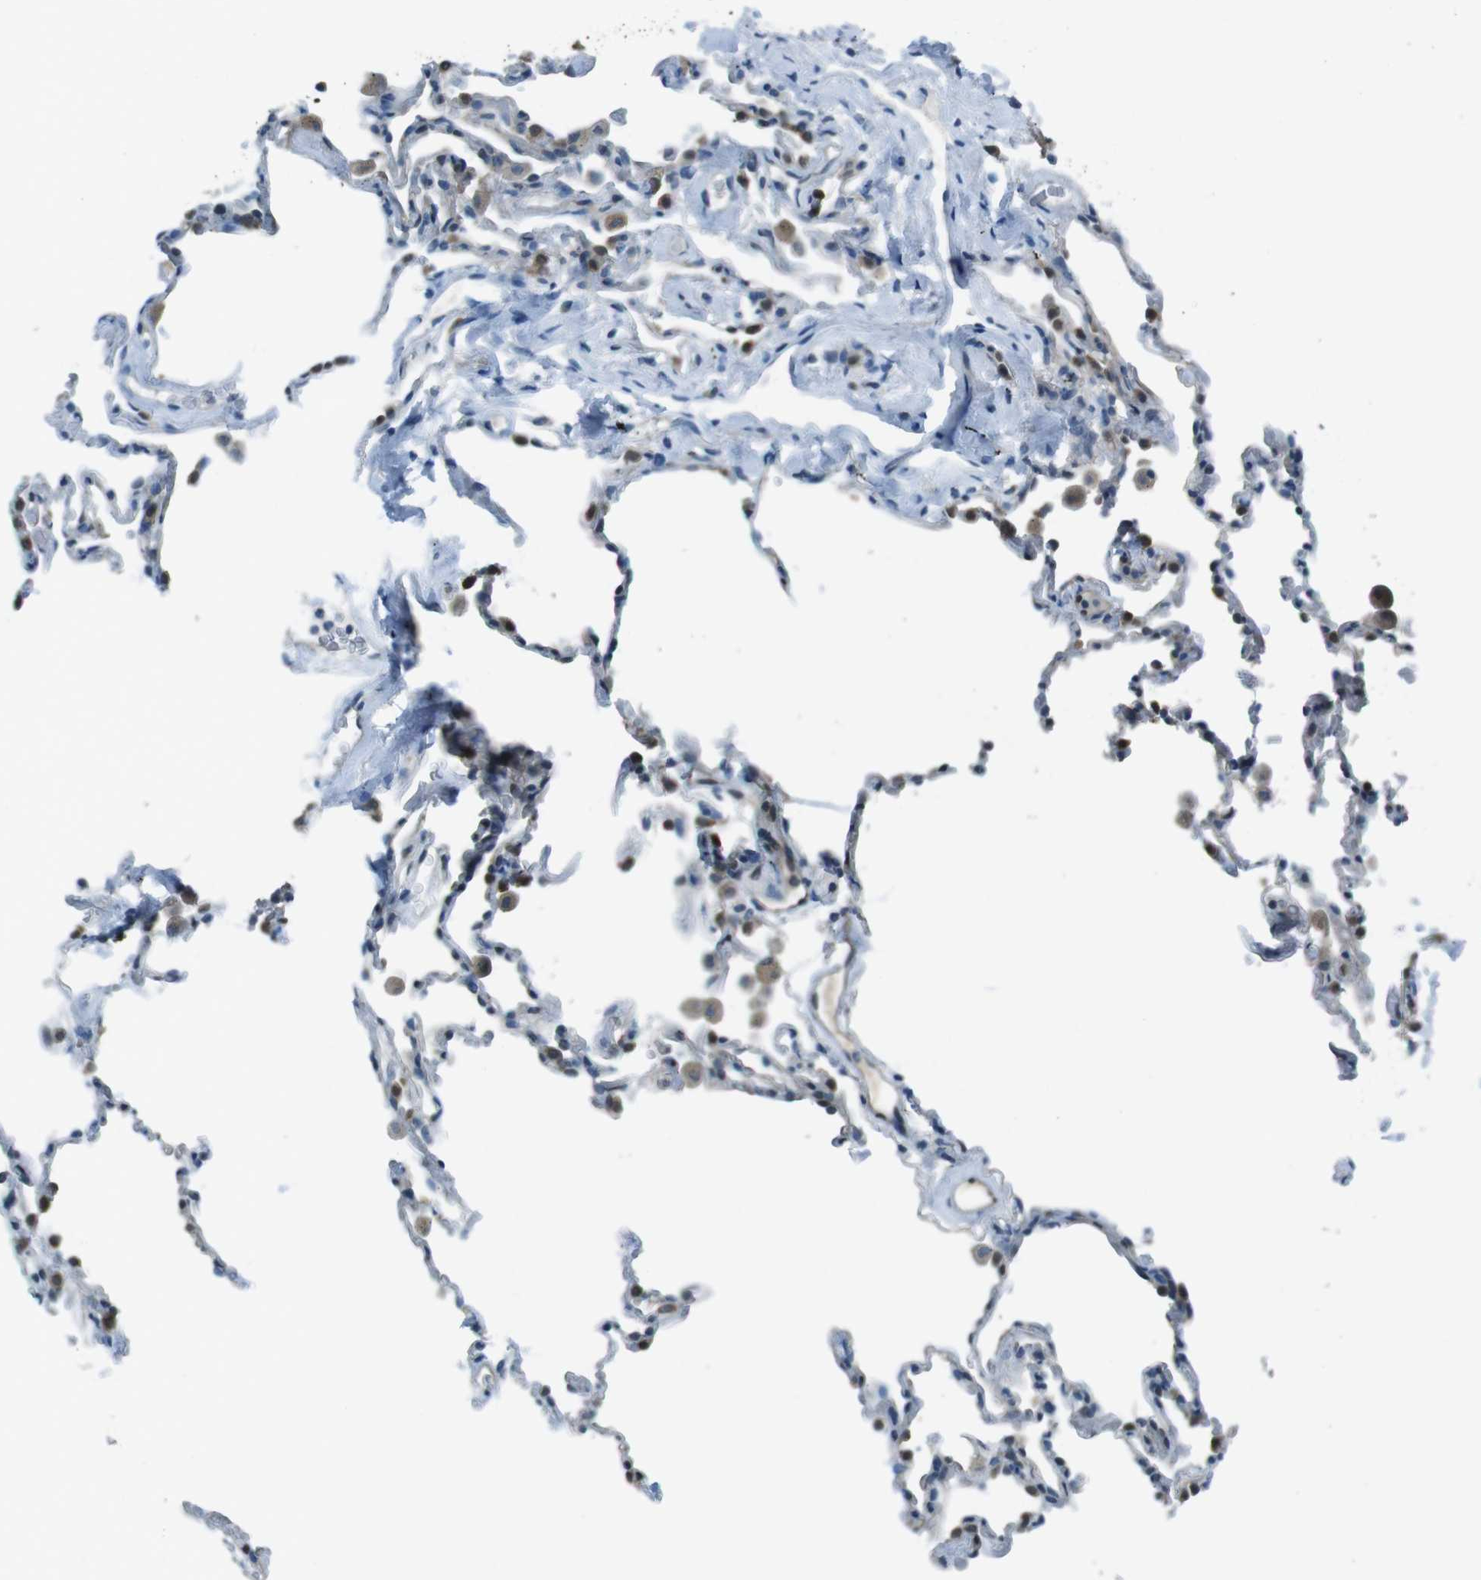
{"staining": {"intensity": "weak", "quantity": "<25%", "location": "cytoplasmic/membranous"}, "tissue": "lung", "cell_type": "Alveolar cells", "image_type": "normal", "snomed": [{"axis": "morphology", "description": "Normal tissue, NOS"}, {"axis": "morphology", "description": "Soft tissue tumor metastatic"}, {"axis": "topography", "description": "Lung"}], "caption": "Photomicrograph shows no significant protein positivity in alveolar cells of normal lung. (Stains: DAB IHC with hematoxylin counter stain, Microscopy: brightfield microscopy at high magnification).", "gene": "MFAP3", "patient": {"sex": "male", "age": 59}}